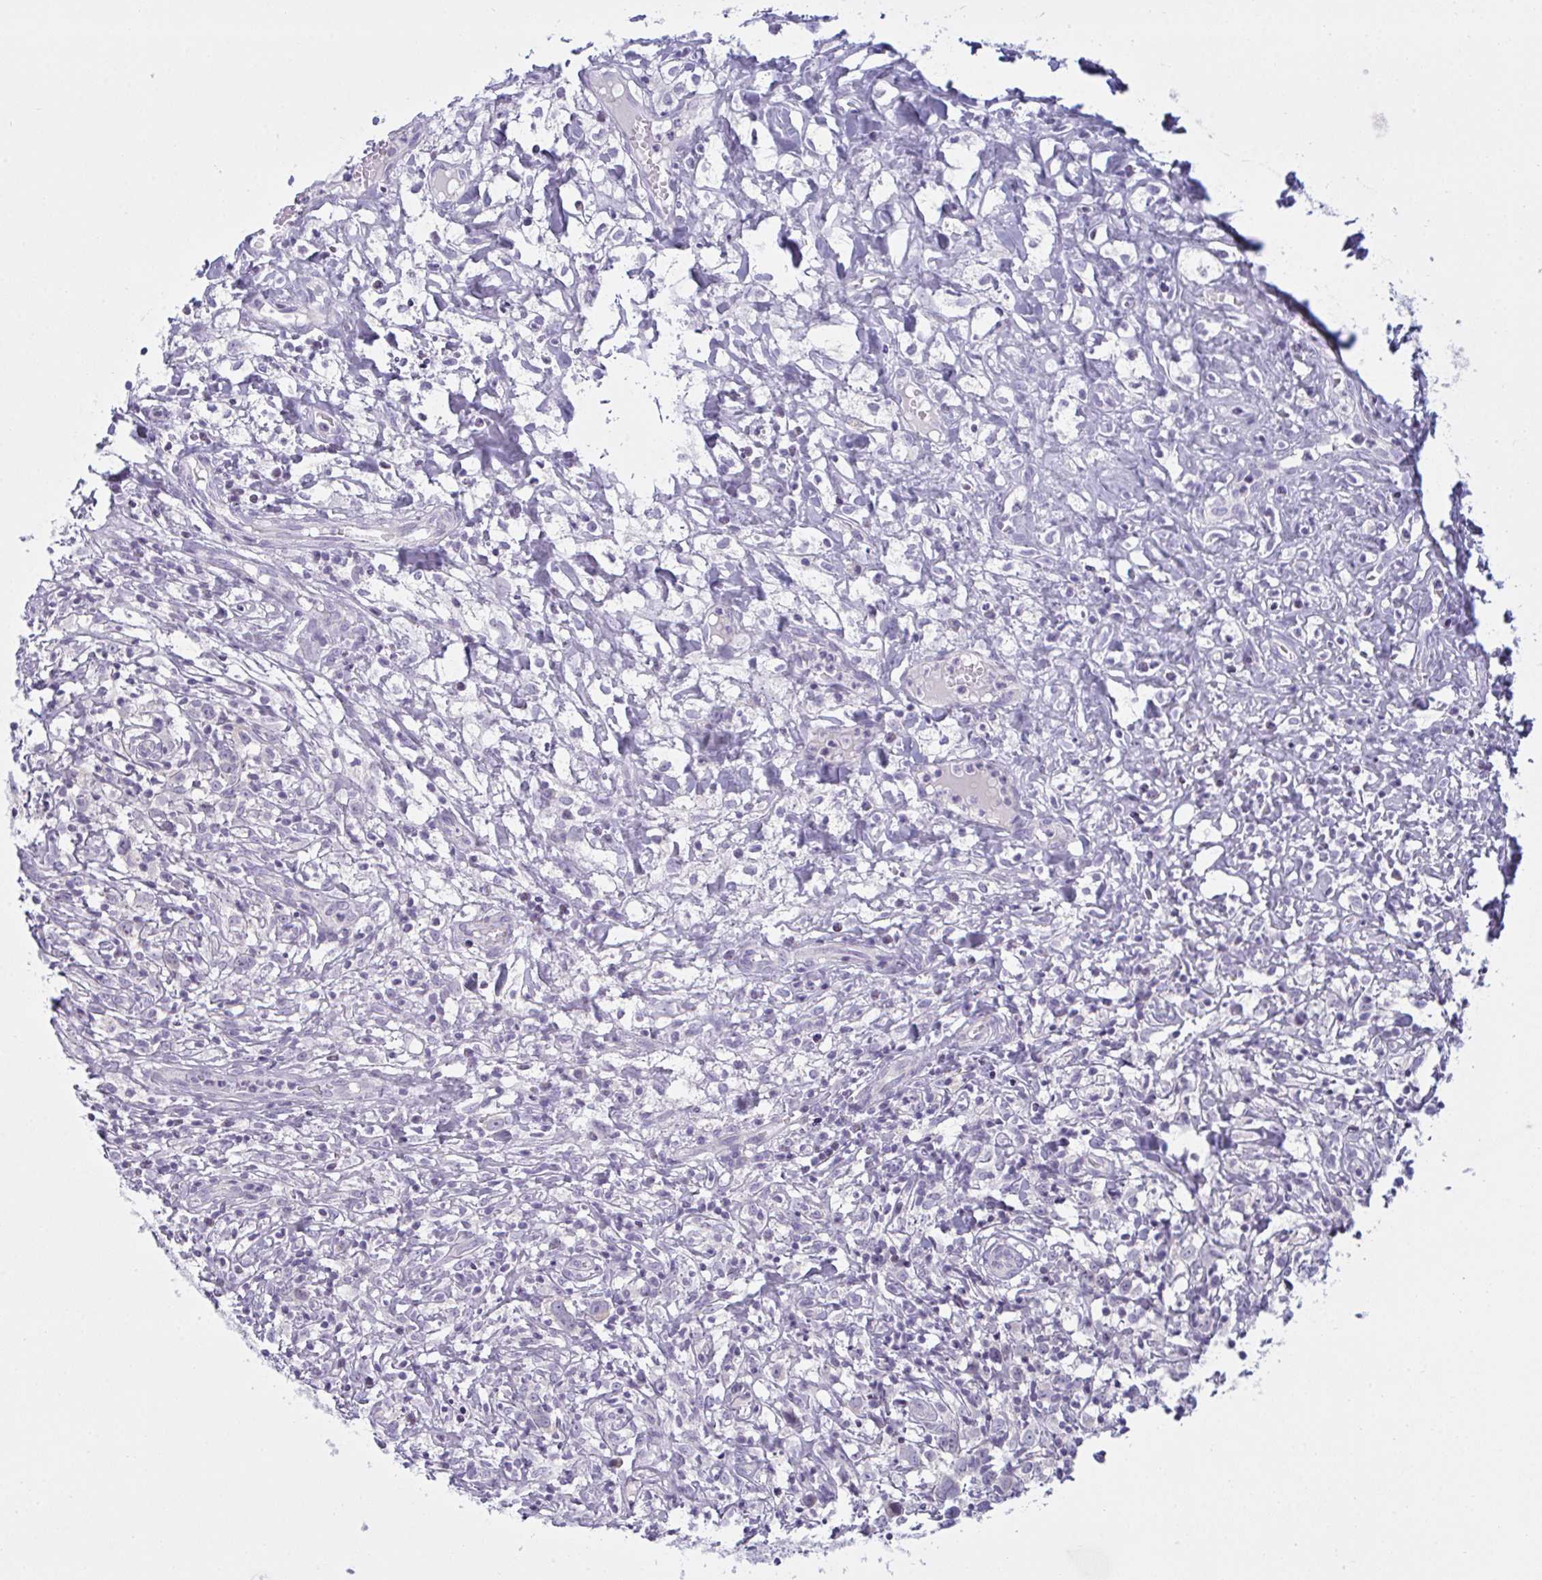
{"staining": {"intensity": "negative", "quantity": "none", "location": "none"}, "tissue": "lymphoma", "cell_type": "Tumor cells", "image_type": "cancer", "snomed": [{"axis": "morphology", "description": "Hodgkin's disease, NOS"}, {"axis": "topography", "description": "No Tissue"}], "caption": "A high-resolution histopathology image shows IHC staining of Hodgkin's disease, which exhibits no significant staining in tumor cells.", "gene": "NAA30", "patient": {"sex": "female", "age": 21}}